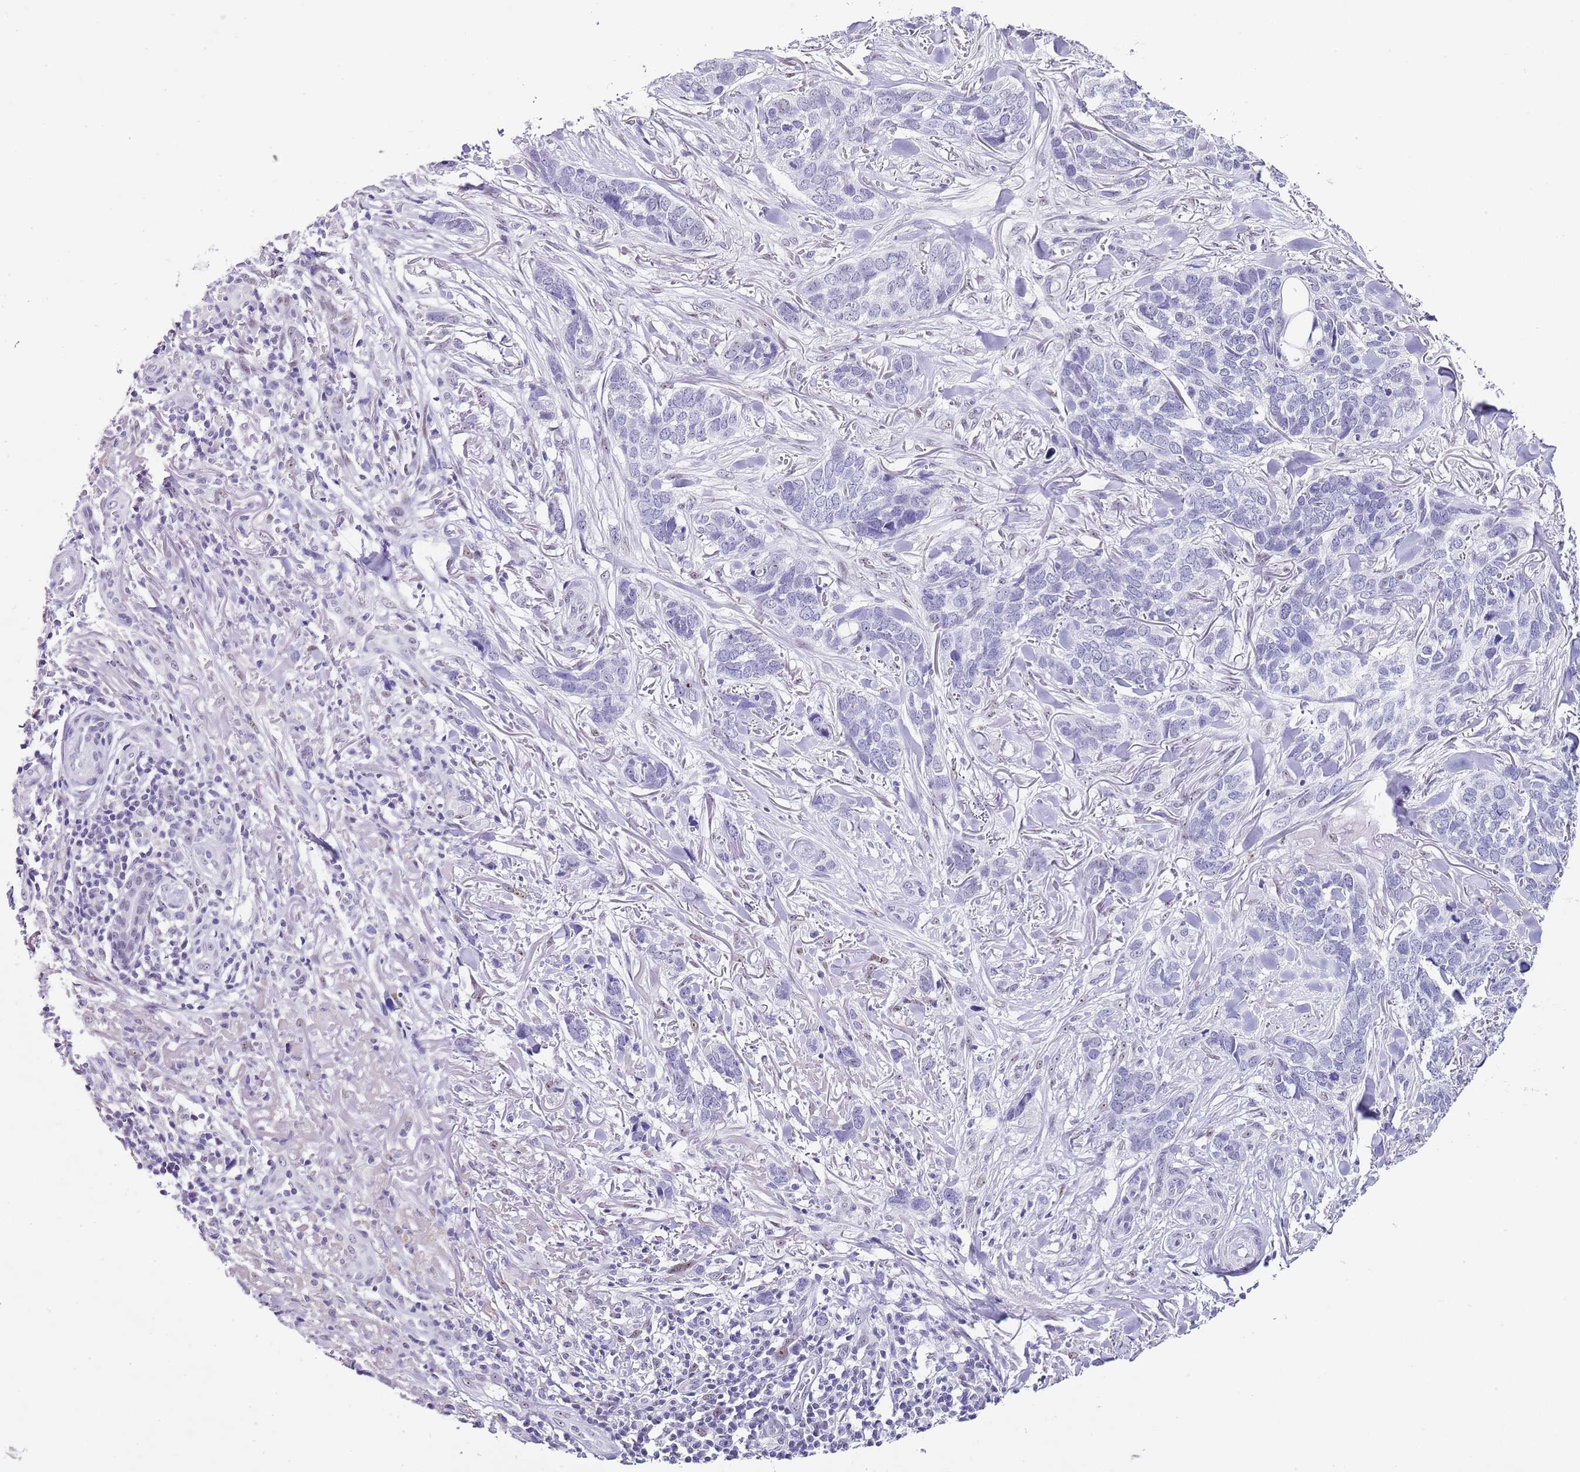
{"staining": {"intensity": "negative", "quantity": "none", "location": "none"}, "tissue": "skin cancer", "cell_type": "Tumor cells", "image_type": "cancer", "snomed": [{"axis": "morphology", "description": "Basal cell carcinoma"}, {"axis": "topography", "description": "Skin"}], "caption": "DAB immunohistochemical staining of skin cancer (basal cell carcinoma) displays no significant expression in tumor cells.", "gene": "NOP56", "patient": {"sex": "male", "age": 86}}